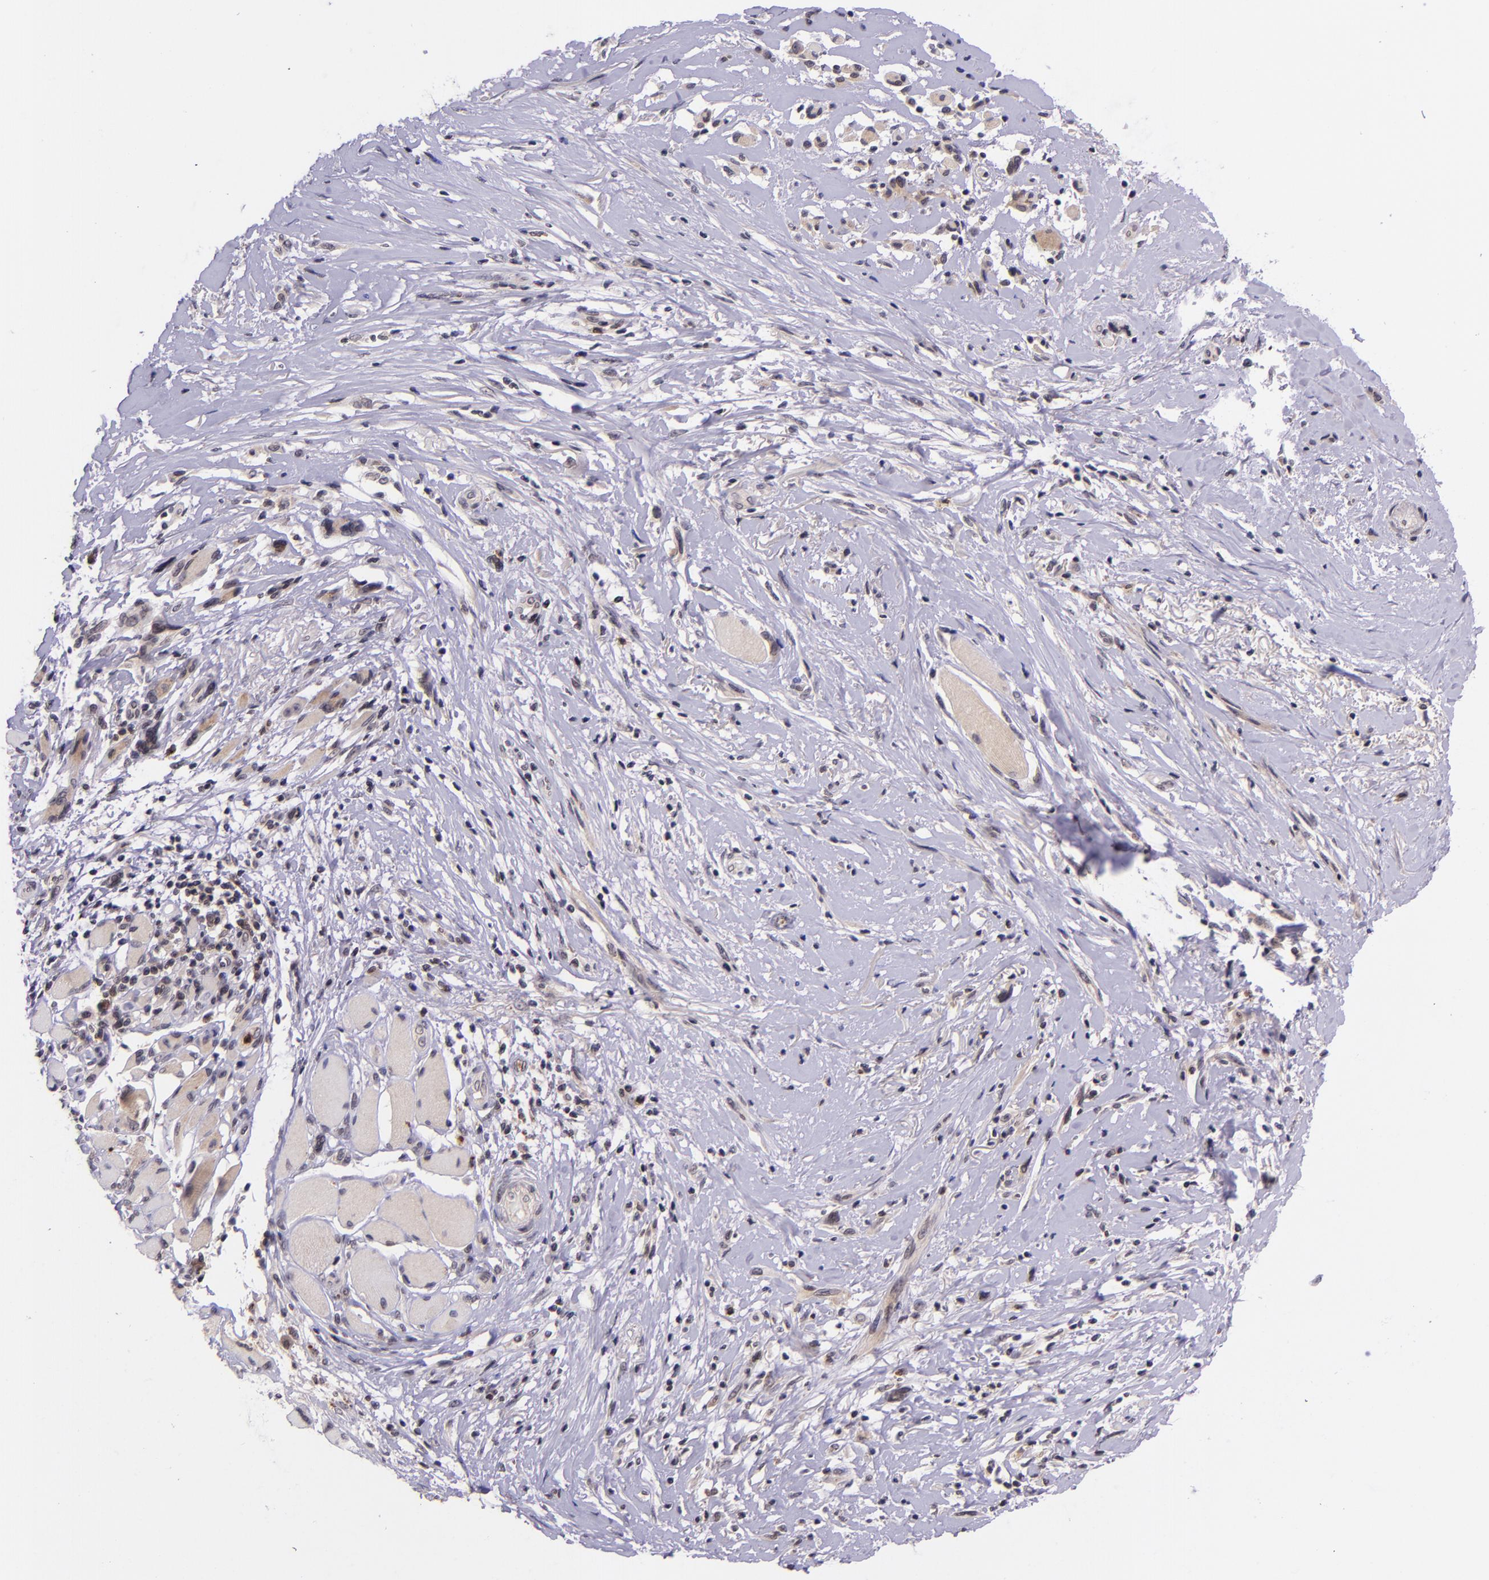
{"staining": {"intensity": "negative", "quantity": "none", "location": "none"}, "tissue": "melanoma", "cell_type": "Tumor cells", "image_type": "cancer", "snomed": [{"axis": "morphology", "description": "Malignant melanoma, NOS"}, {"axis": "topography", "description": "Skin"}], "caption": "Micrograph shows no protein expression in tumor cells of malignant melanoma tissue. Brightfield microscopy of immunohistochemistry (IHC) stained with DAB (3,3'-diaminobenzidine) (brown) and hematoxylin (blue), captured at high magnification.", "gene": "SELL", "patient": {"sex": "male", "age": 91}}